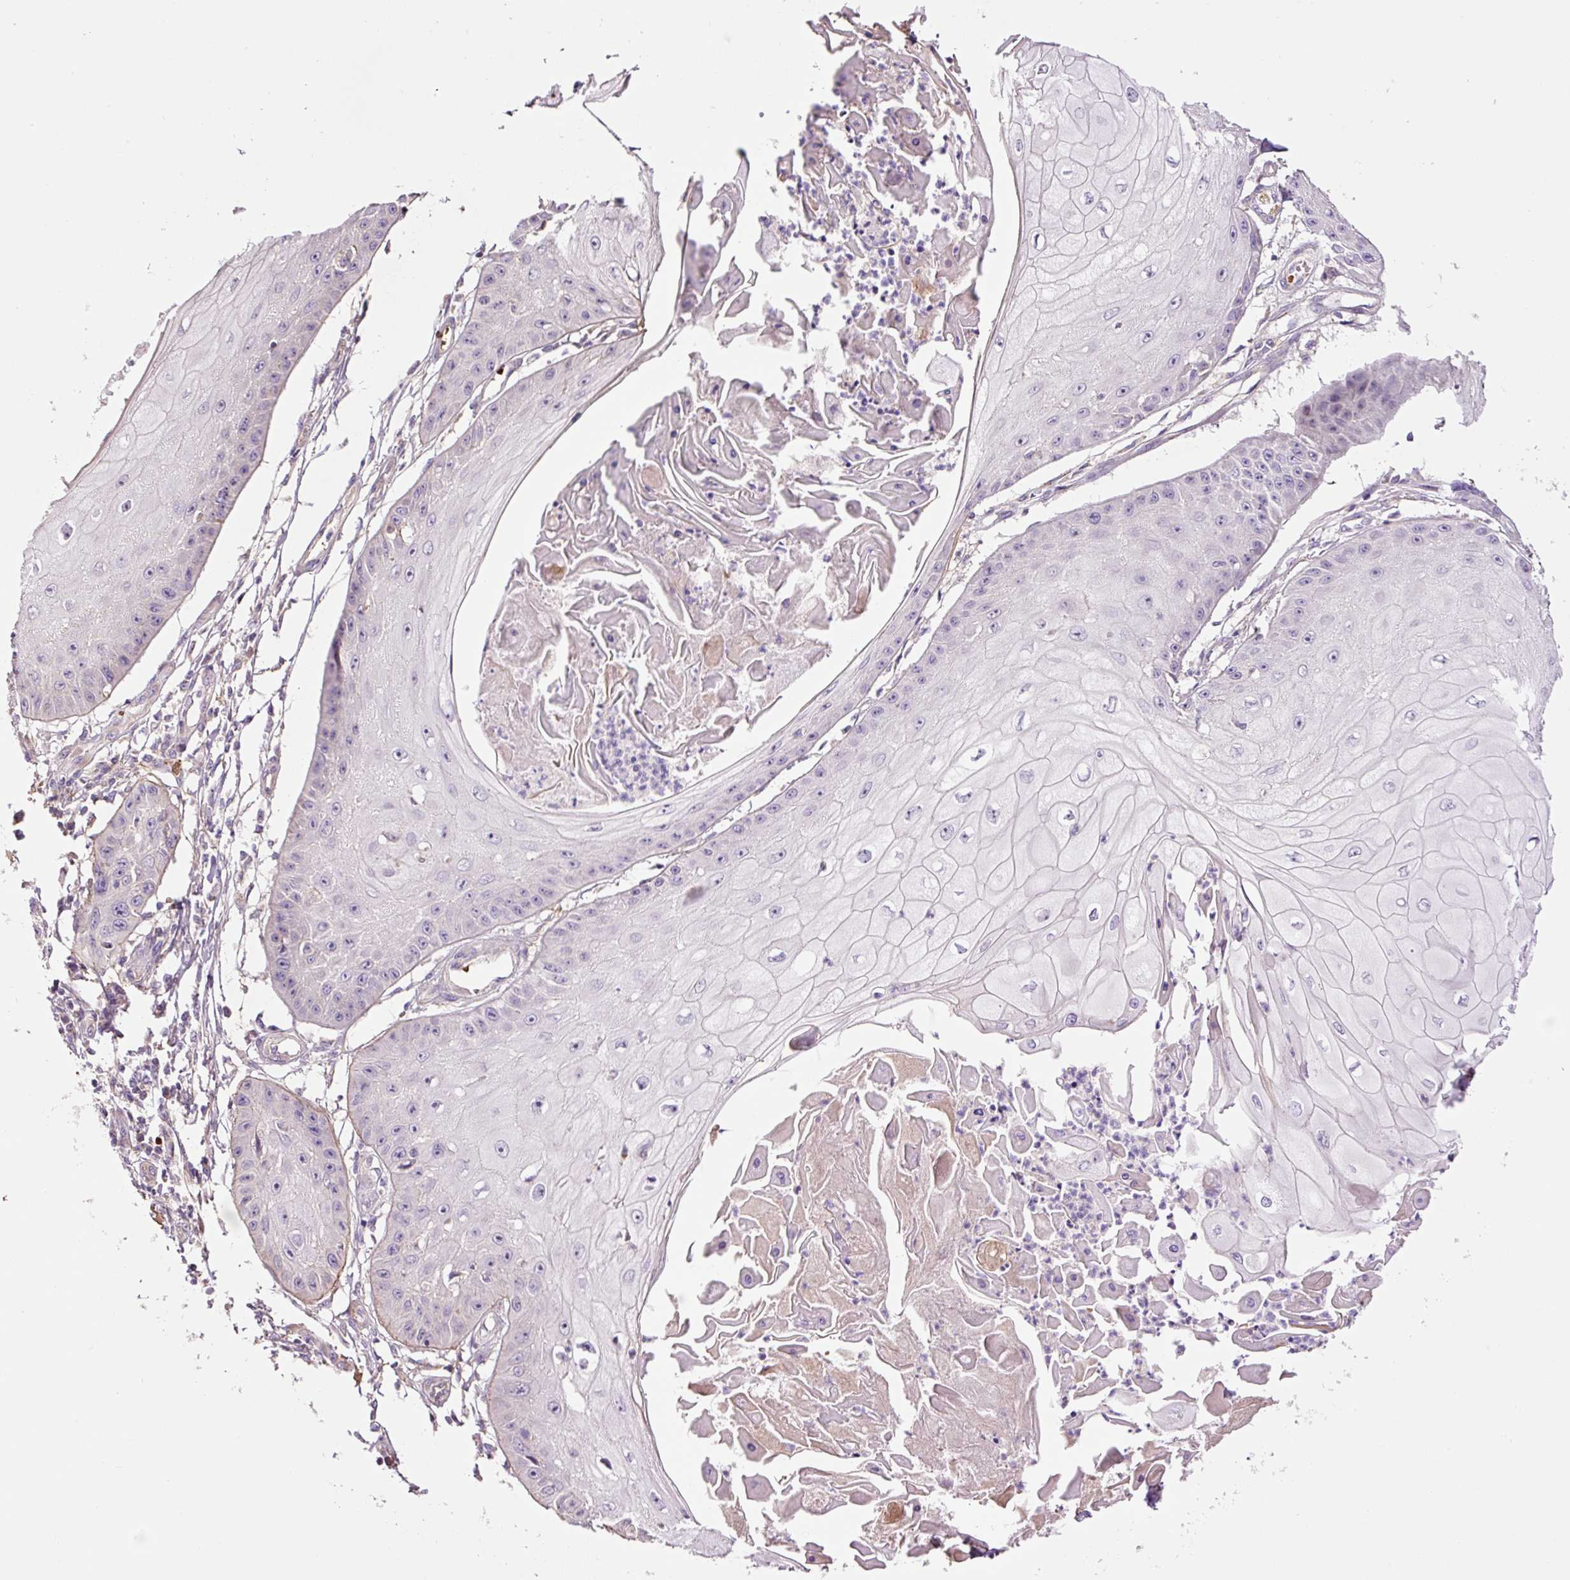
{"staining": {"intensity": "negative", "quantity": "none", "location": "none"}, "tissue": "skin cancer", "cell_type": "Tumor cells", "image_type": "cancer", "snomed": [{"axis": "morphology", "description": "Squamous cell carcinoma, NOS"}, {"axis": "topography", "description": "Skin"}], "caption": "Histopathology image shows no significant protein positivity in tumor cells of skin cancer (squamous cell carcinoma). (Brightfield microscopy of DAB (3,3'-diaminobenzidine) immunohistochemistry (IHC) at high magnification).", "gene": "TMEM235", "patient": {"sex": "male", "age": 70}}